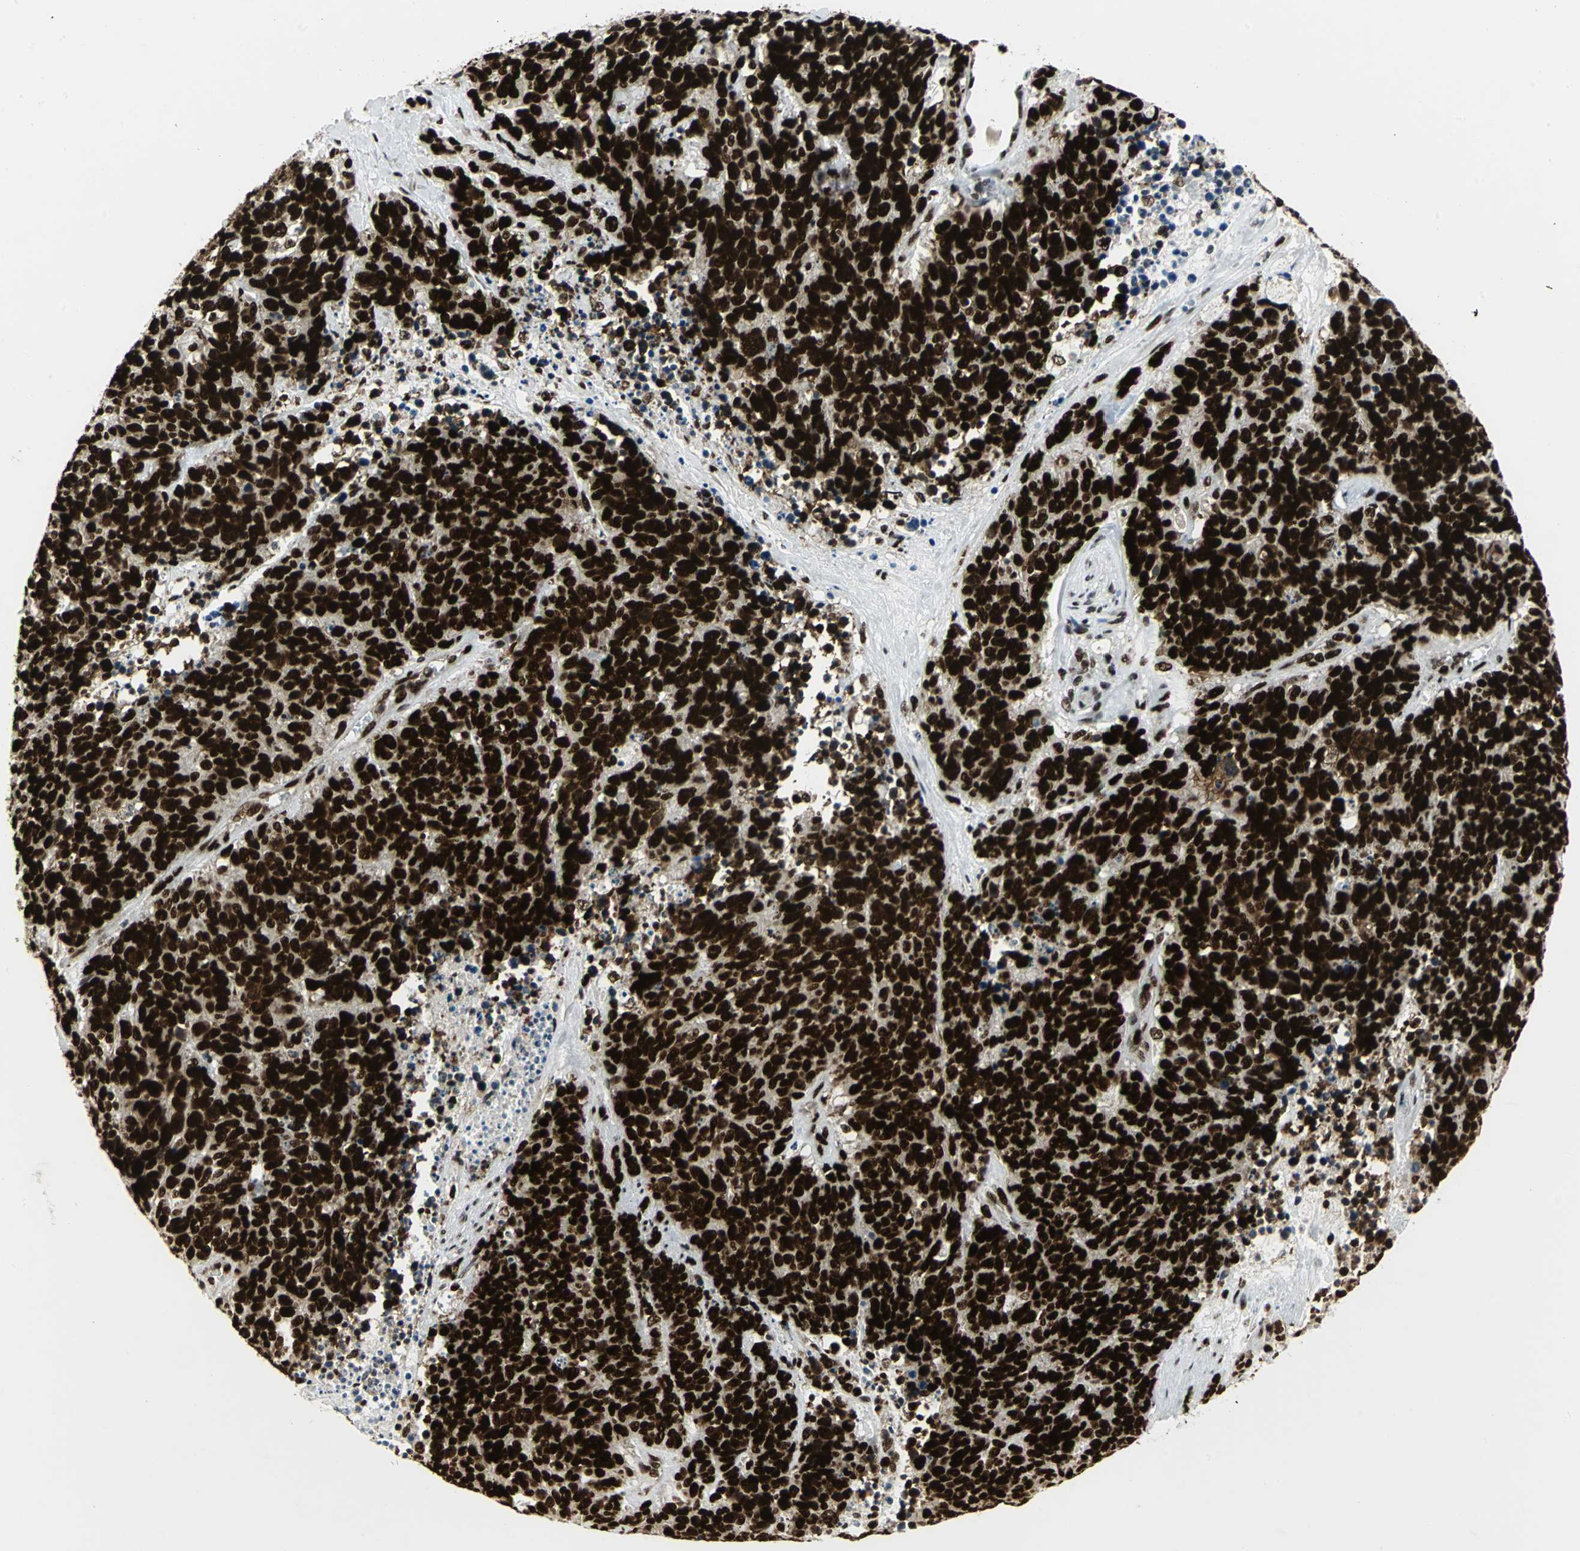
{"staining": {"intensity": "strong", "quantity": ">75%", "location": "nuclear"}, "tissue": "lung cancer", "cell_type": "Tumor cells", "image_type": "cancer", "snomed": [{"axis": "morphology", "description": "Neoplasm, malignant, NOS"}, {"axis": "topography", "description": "Lung"}], "caption": "Tumor cells show high levels of strong nuclear positivity in about >75% of cells in neoplasm (malignant) (lung).", "gene": "SMARCA4", "patient": {"sex": "female", "age": 58}}